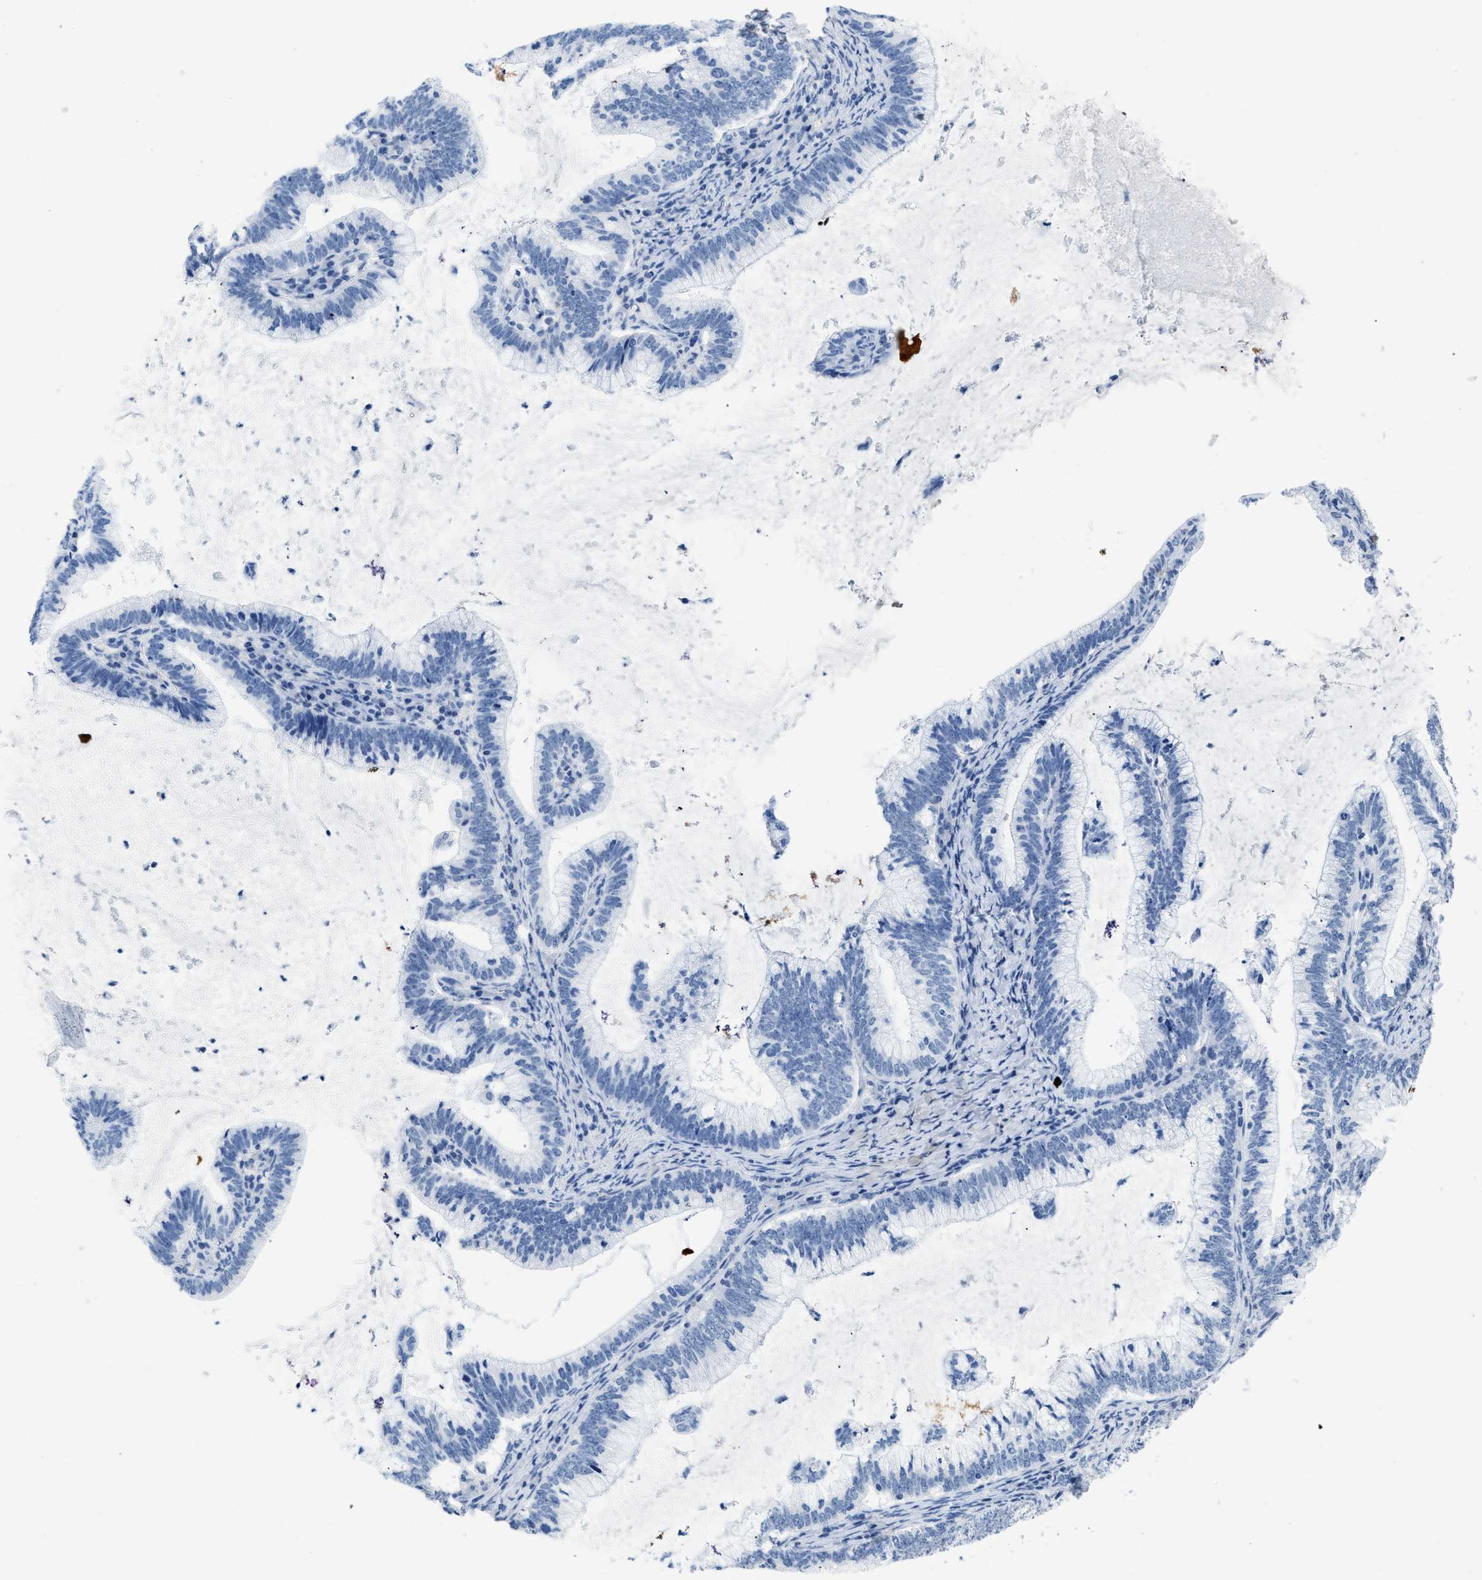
{"staining": {"intensity": "negative", "quantity": "none", "location": "none"}, "tissue": "cervical cancer", "cell_type": "Tumor cells", "image_type": "cancer", "snomed": [{"axis": "morphology", "description": "Adenocarcinoma, NOS"}, {"axis": "topography", "description": "Cervix"}], "caption": "Immunohistochemistry (IHC) of cervical adenocarcinoma displays no staining in tumor cells.", "gene": "NFATC2", "patient": {"sex": "female", "age": 36}}